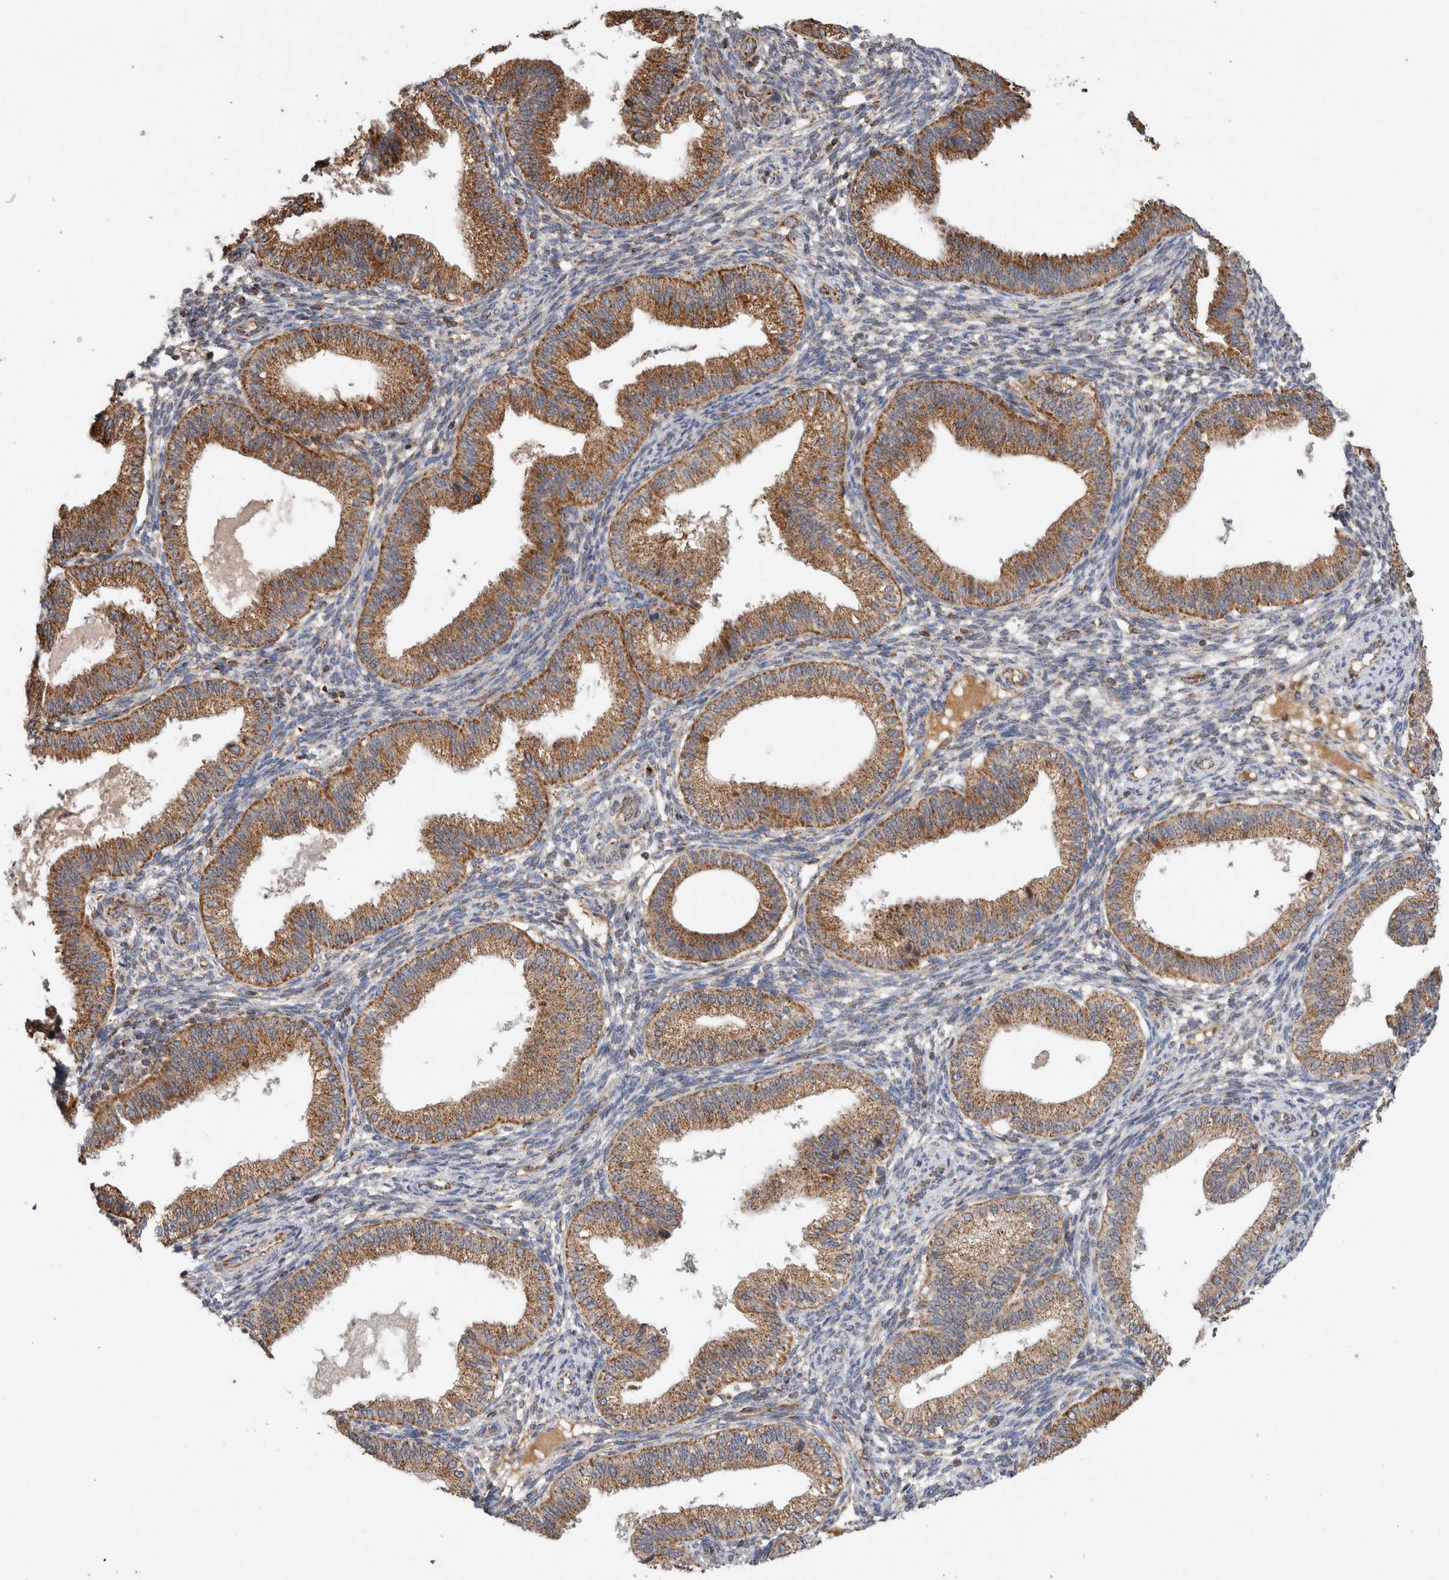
{"staining": {"intensity": "weak", "quantity": "<25%", "location": "cytoplasmic/membranous"}, "tissue": "endometrium", "cell_type": "Cells in endometrial stroma", "image_type": "normal", "snomed": [{"axis": "morphology", "description": "Normal tissue, NOS"}, {"axis": "topography", "description": "Endometrium"}], "caption": "Cells in endometrial stroma show no significant protein staining in unremarkable endometrium. The staining was performed using DAB (3,3'-diaminobenzidine) to visualize the protein expression in brown, while the nuclei were stained in blue with hematoxylin (Magnification: 20x).", "gene": "IARS2", "patient": {"sex": "female", "age": 39}}